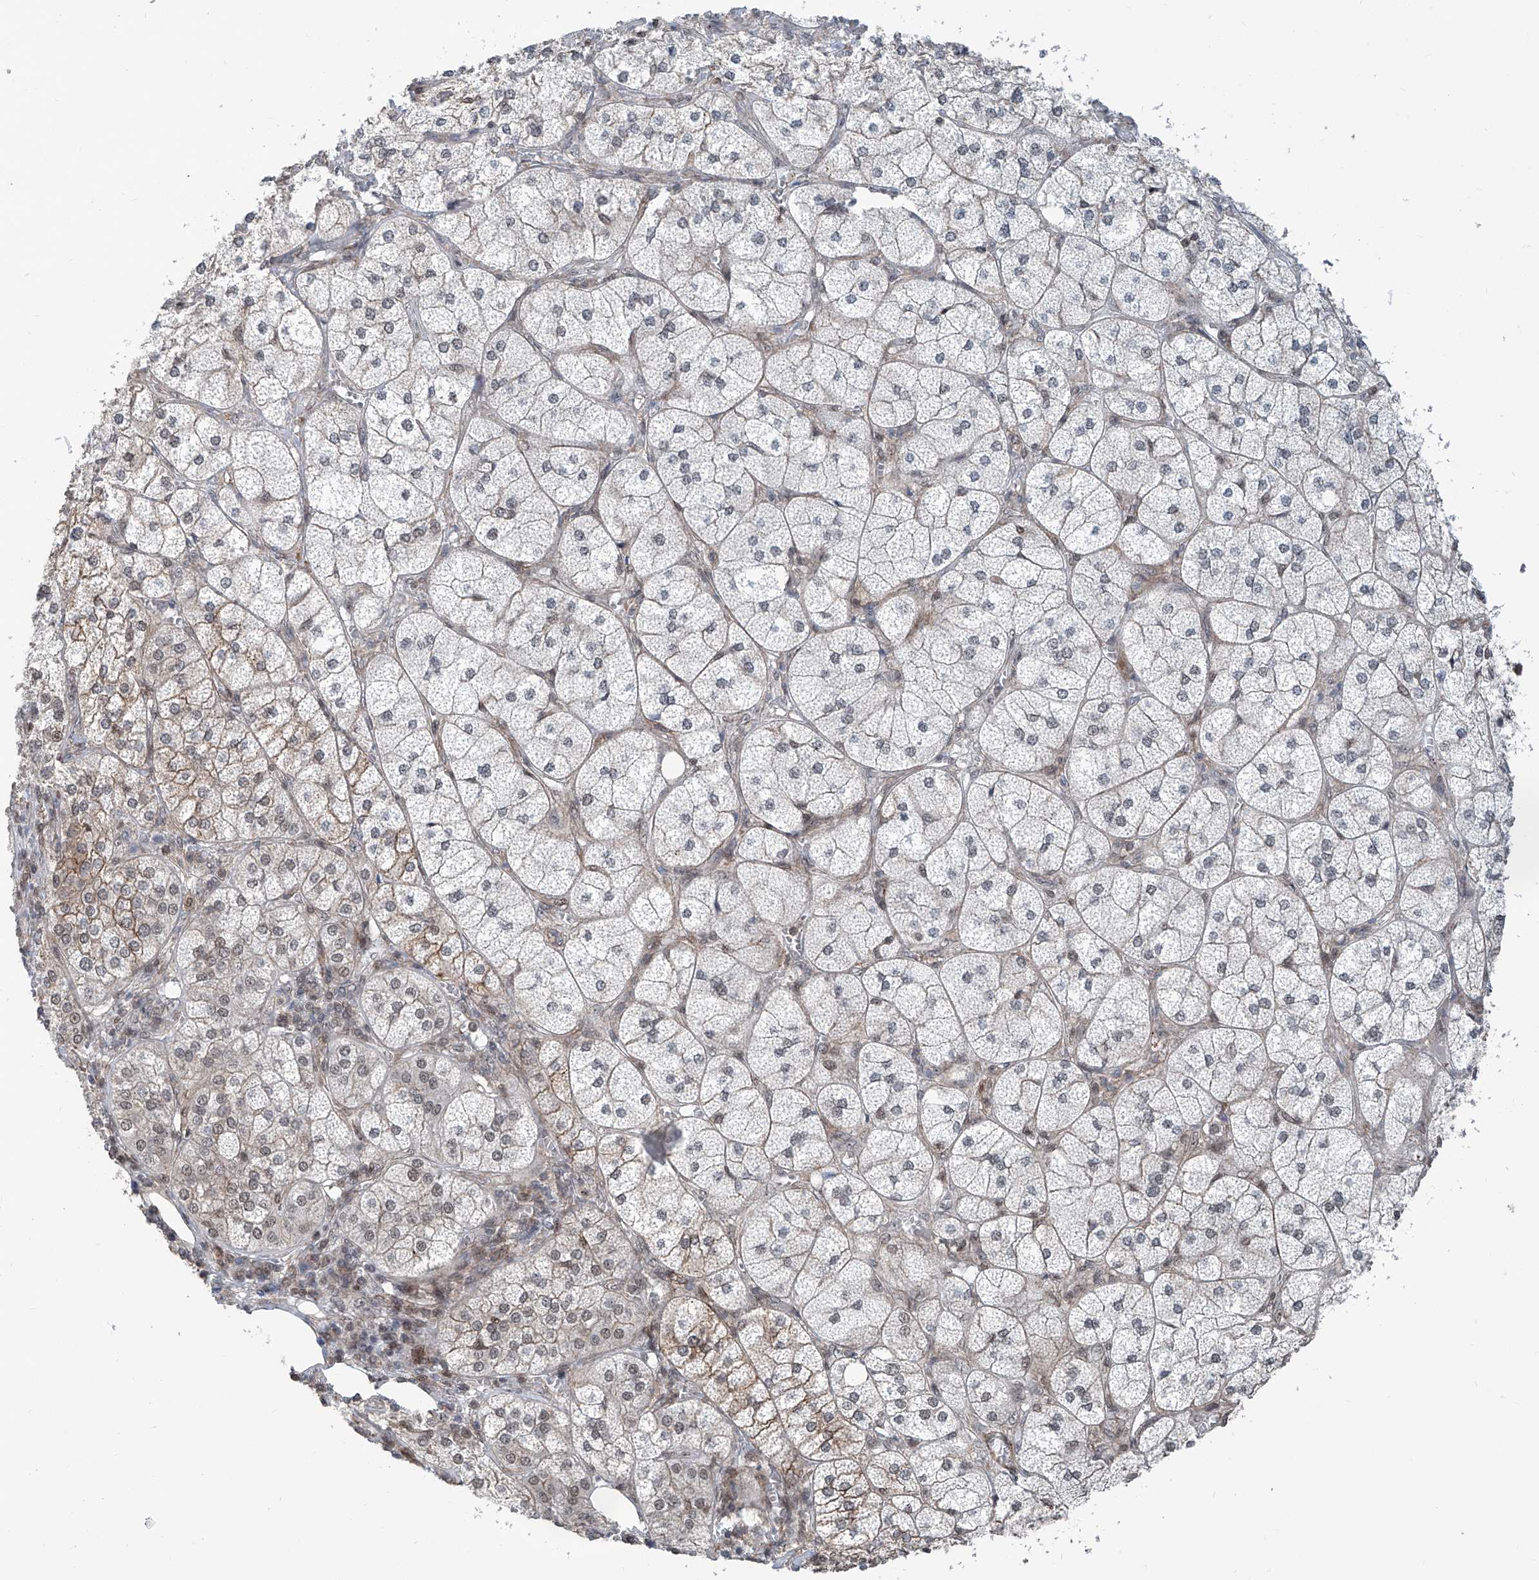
{"staining": {"intensity": "moderate", "quantity": "25%-75%", "location": "cytoplasmic/membranous,nuclear"}, "tissue": "adrenal gland", "cell_type": "Glandular cells", "image_type": "normal", "snomed": [{"axis": "morphology", "description": "Normal tissue, NOS"}, {"axis": "topography", "description": "Adrenal gland"}], "caption": "About 25%-75% of glandular cells in normal human adrenal gland reveal moderate cytoplasmic/membranous,nuclear protein expression as visualized by brown immunohistochemical staining.", "gene": "SDE2", "patient": {"sex": "female", "age": 61}}